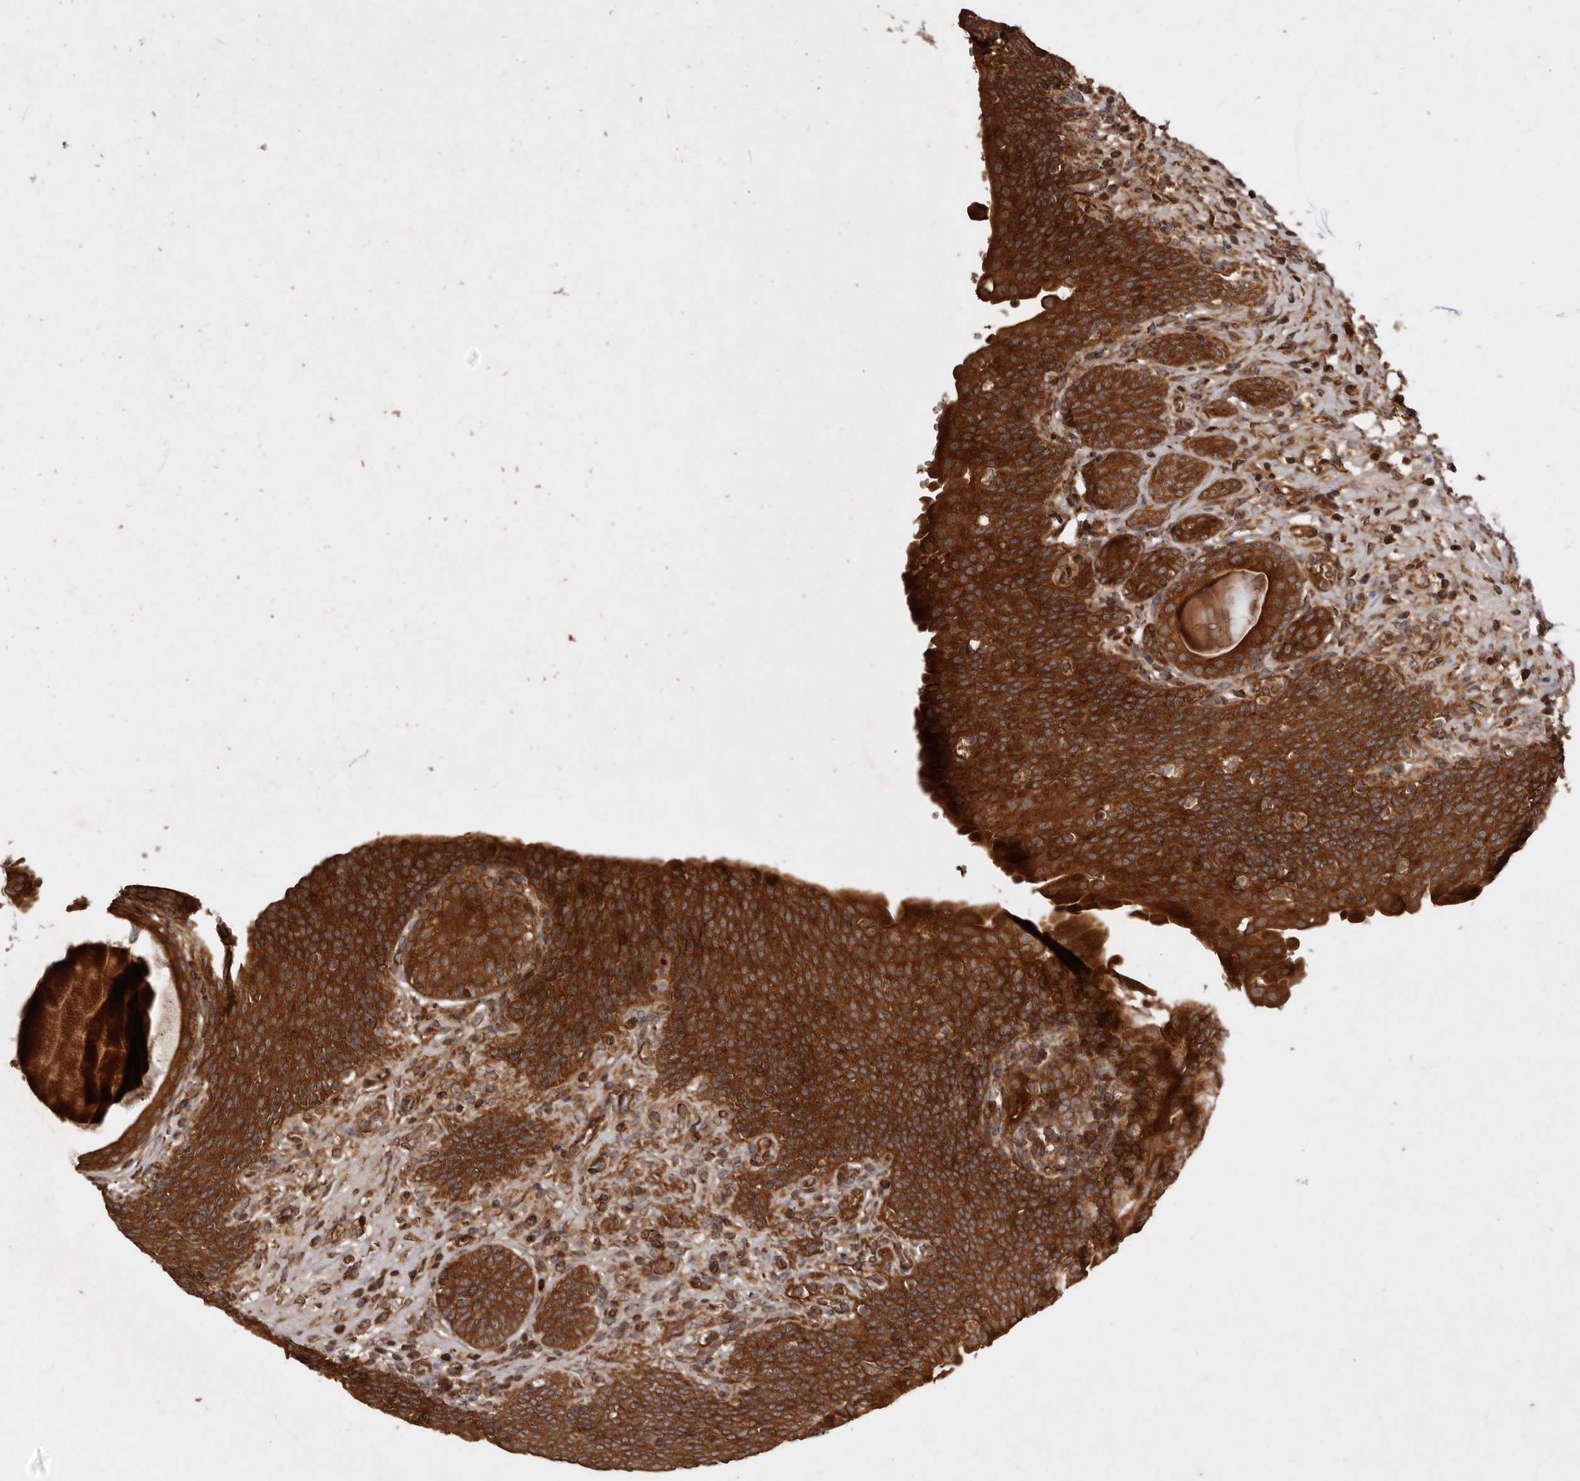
{"staining": {"intensity": "strong", "quantity": ">75%", "location": "cytoplasmic/membranous"}, "tissue": "urinary bladder", "cell_type": "Urothelial cells", "image_type": "normal", "snomed": [{"axis": "morphology", "description": "Normal tissue, NOS"}, {"axis": "topography", "description": "Urinary bladder"}], "caption": "The histopathology image shows staining of normal urinary bladder, revealing strong cytoplasmic/membranous protein expression (brown color) within urothelial cells. (DAB = brown stain, brightfield microscopy at high magnification).", "gene": "STK36", "patient": {"sex": "male", "age": 83}}